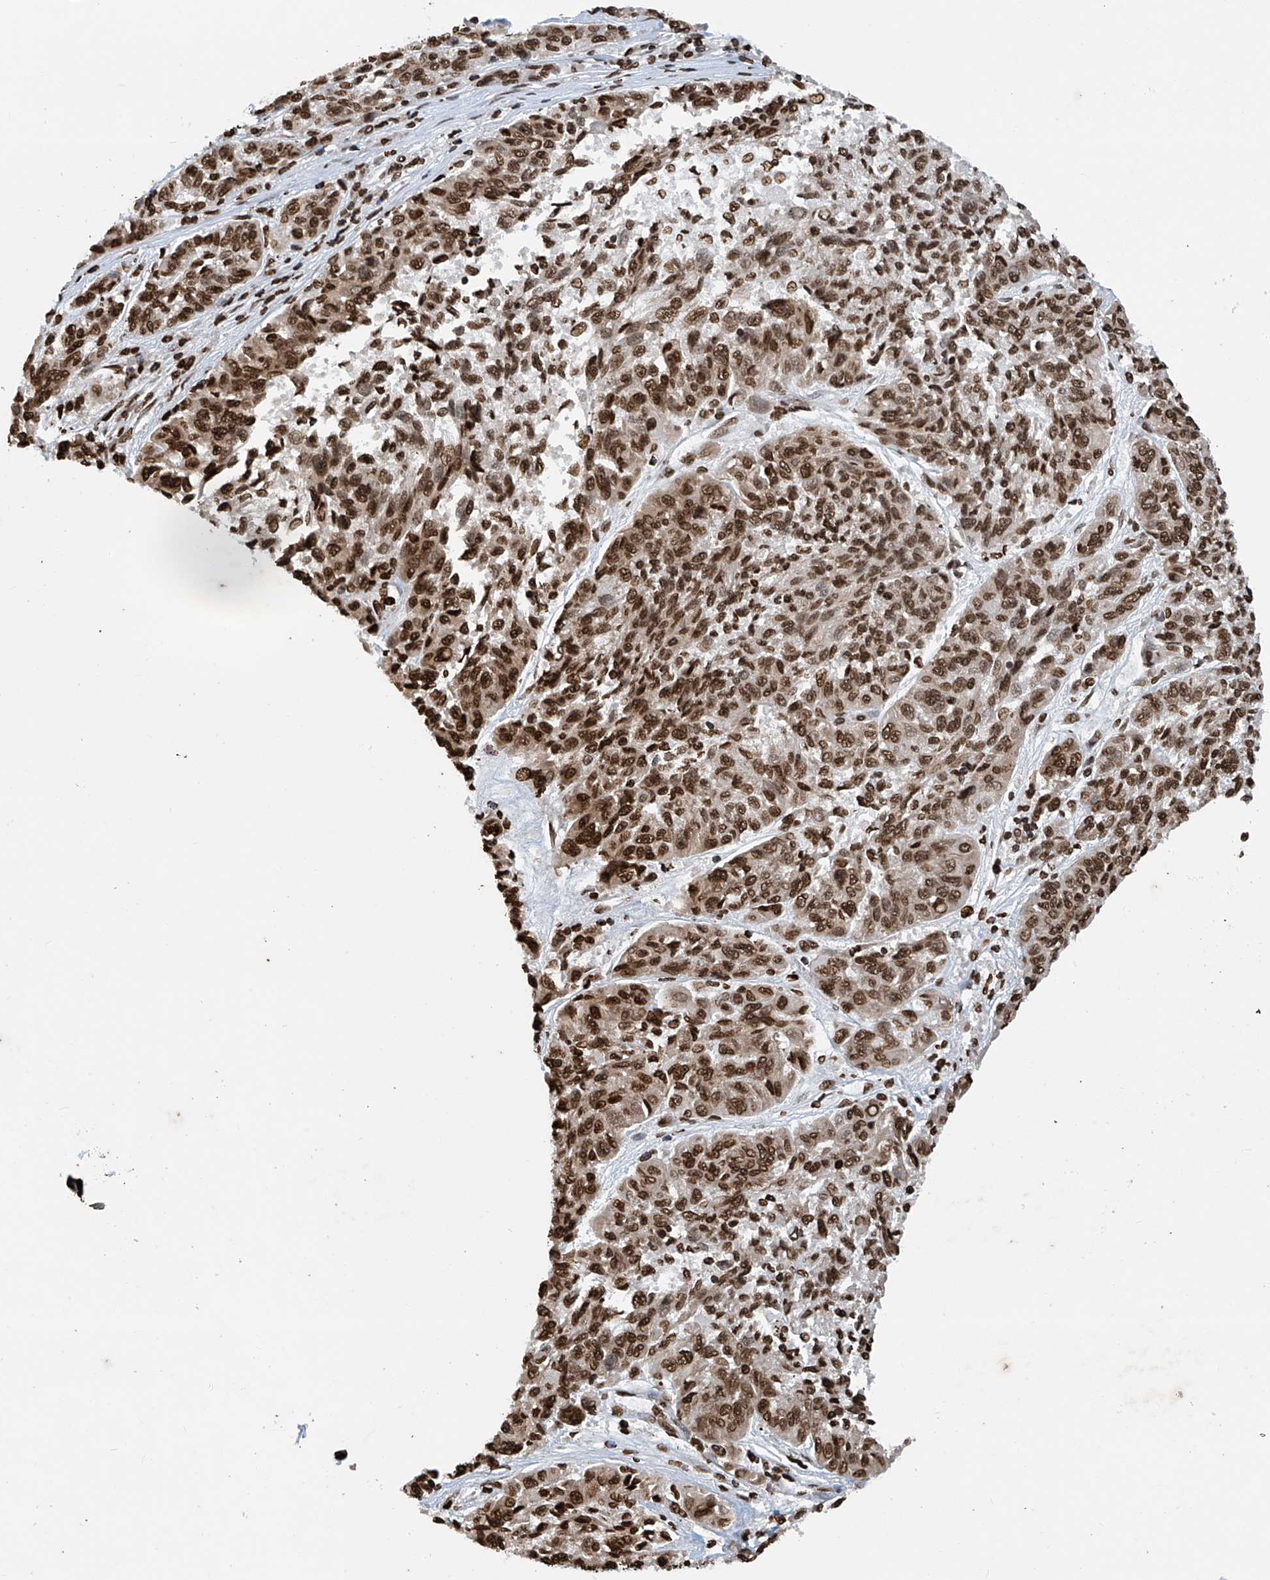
{"staining": {"intensity": "moderate", "quantity": ">75%", "location": "nuclear"}, "tissue": "melanoma", "cell_type": "Tumor cells", "image_type": "cancer", "snomed": [{"axis": "morphology", "description": "Malignant melanoma, NOS"}, {"axis": "topography", "description": "Skin"}], "caption": "Immunohistochemical staining of human melanoma displays medium levels of moderate nuclear staining in about >75% of tumor cells. (IHC, brightfield microscopy, high magnification).", "gene": "DPPA2", "patient": {"sex": "male", "age": 53}}